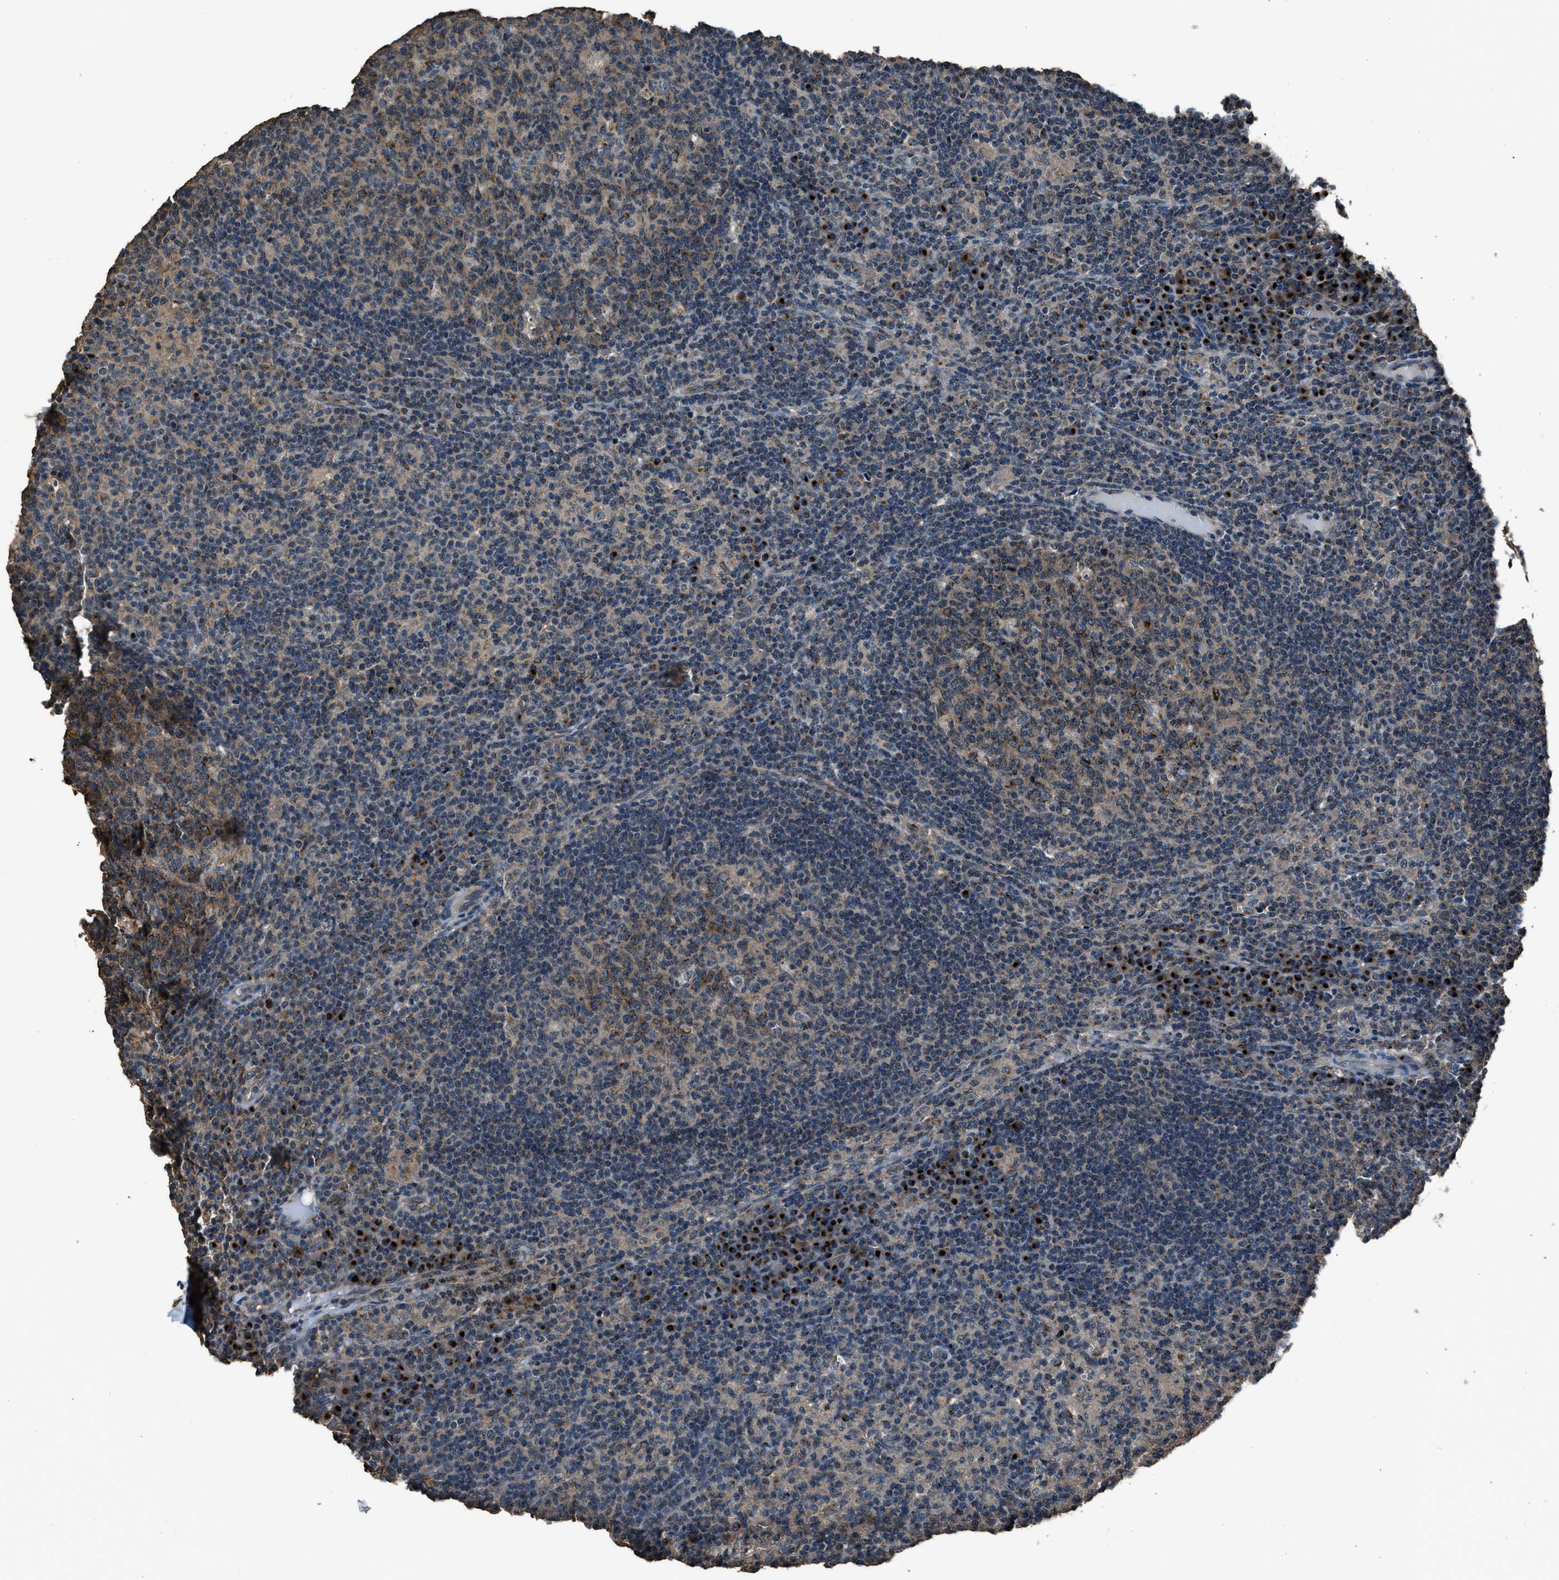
{"staining": {"intensity": "moderate", "quantity": ">75%", "location": "cytoplasmic/membranous"}, "tissue": "lymph node", "cell_type": "Germinal center cells", "image_type": "normal", "snomed": [{"axis": "morphology", "description": "Normal tissue, NOS"}, {"axis": "morphology", "description": "Inflammation, NOS"}, {"axis": "topography", "description": "Lymph node"}], "caption": "Immunohistochemistry (IHC) of unremarkable human lymph node shows medium levels of moderate cytoplasmic/membranous staining in approximately >75% of germinal center cells. The protein of interest is shown in brown color, while the nuclei are stained blue.", "gene": "SLC38A10", "patient": {"sex": "male", "age": 55}}